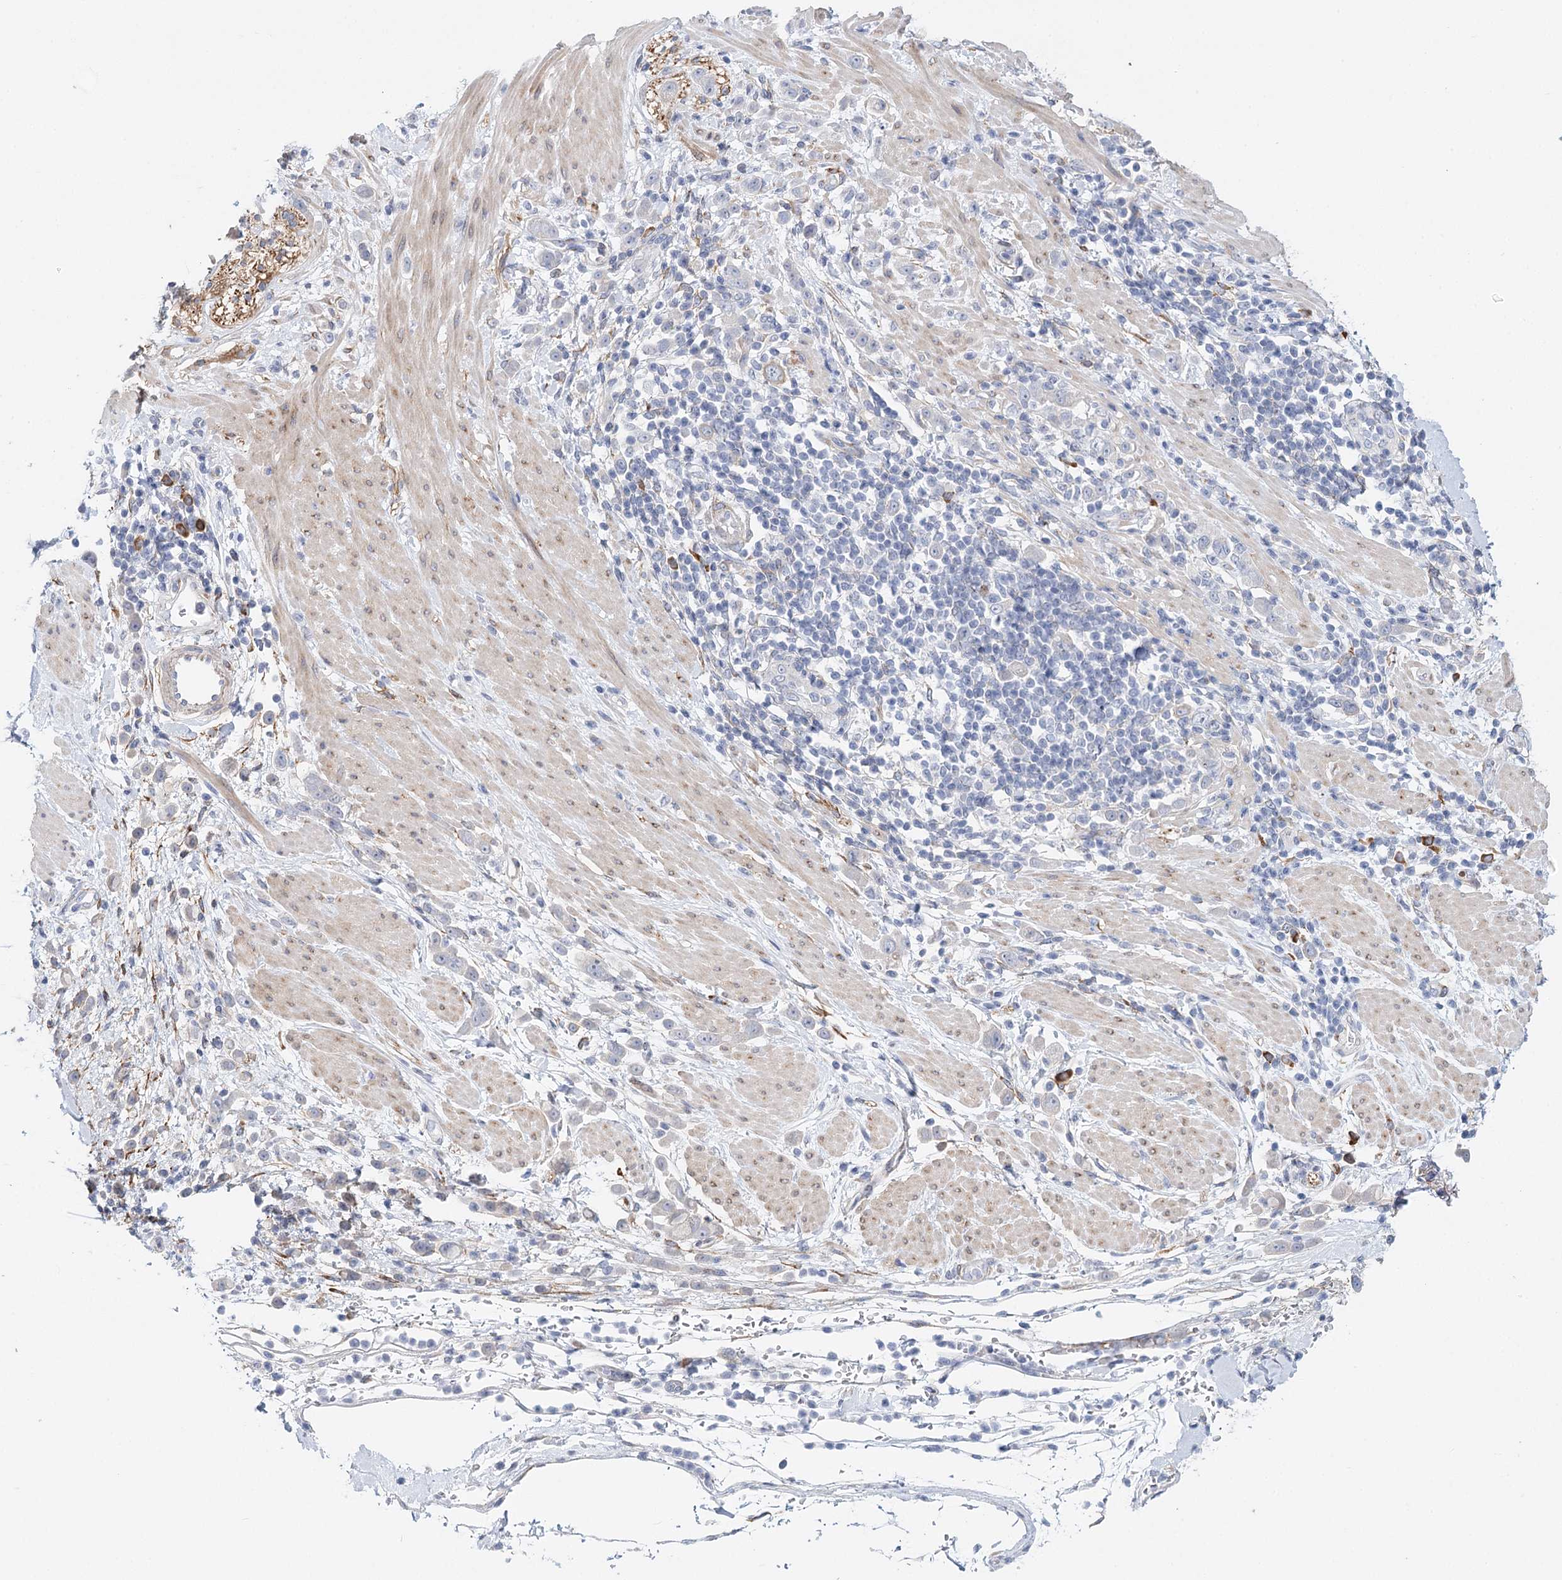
{"staining": {"intensity": "negative", "quantity": "none", "location": "none"}, "tissue": "pancreatic cancer", "cell_type": "Tumor cells", "image_type": "cancer", "snomed": [{"axis": "morphology", "description": "Normal tissue, NOS"}, {"axis": "morphology", "description": "Adenocarcinoma, NOS"}, {"axis": "topography", "description": "Pancreas"}], "caption": "An IHC micrograph of adenocarcinoma (pancreatic) is shown. There is no staining in tumor cells of adenocarcinoma (pancreatic). (DAB (3,3'-diaminobenzidine) immunohistochemistry visualized using brightfield microscopy, high magnification).", "gene": "TEX12", "patient": {"sex": "female", "age": 64}}